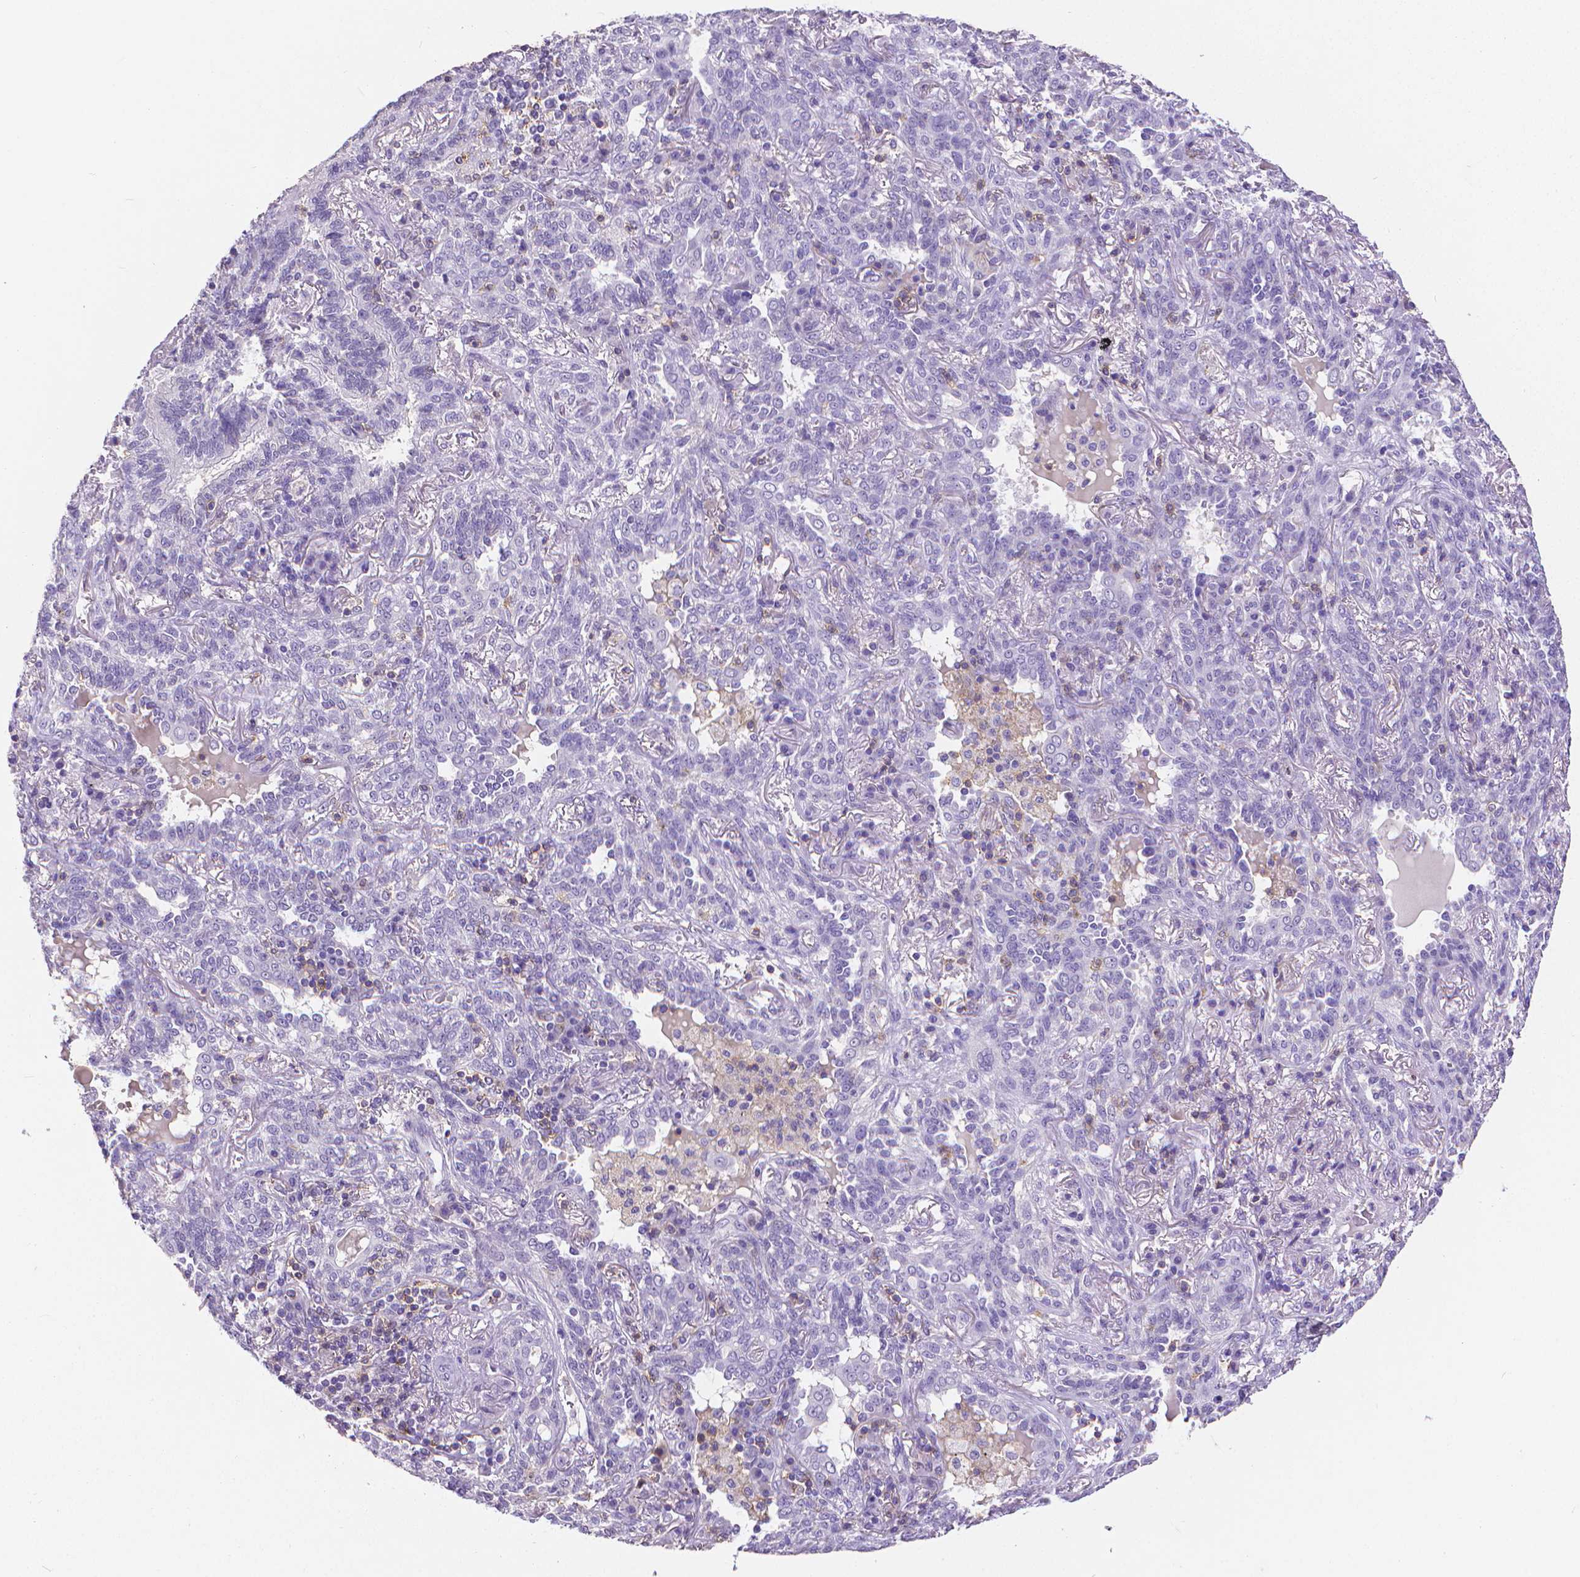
{"staining": {"intensity": "negative", "quantity": "none", "location": "none"}, "tissue": "lung cancer", "cell_type": "Tumor cells", "image_type": "cancer", "snomed": [{"axis": "morphology", "description": "Squamous cell carcinoma, NOS"}, {"axis": "topography", "description": "Lung"}], "caption": "IHC of human lung cancer reveals no staining in tumor cells.", "gene": "CD4", "patient": {"sex": "female", "age": 70}}